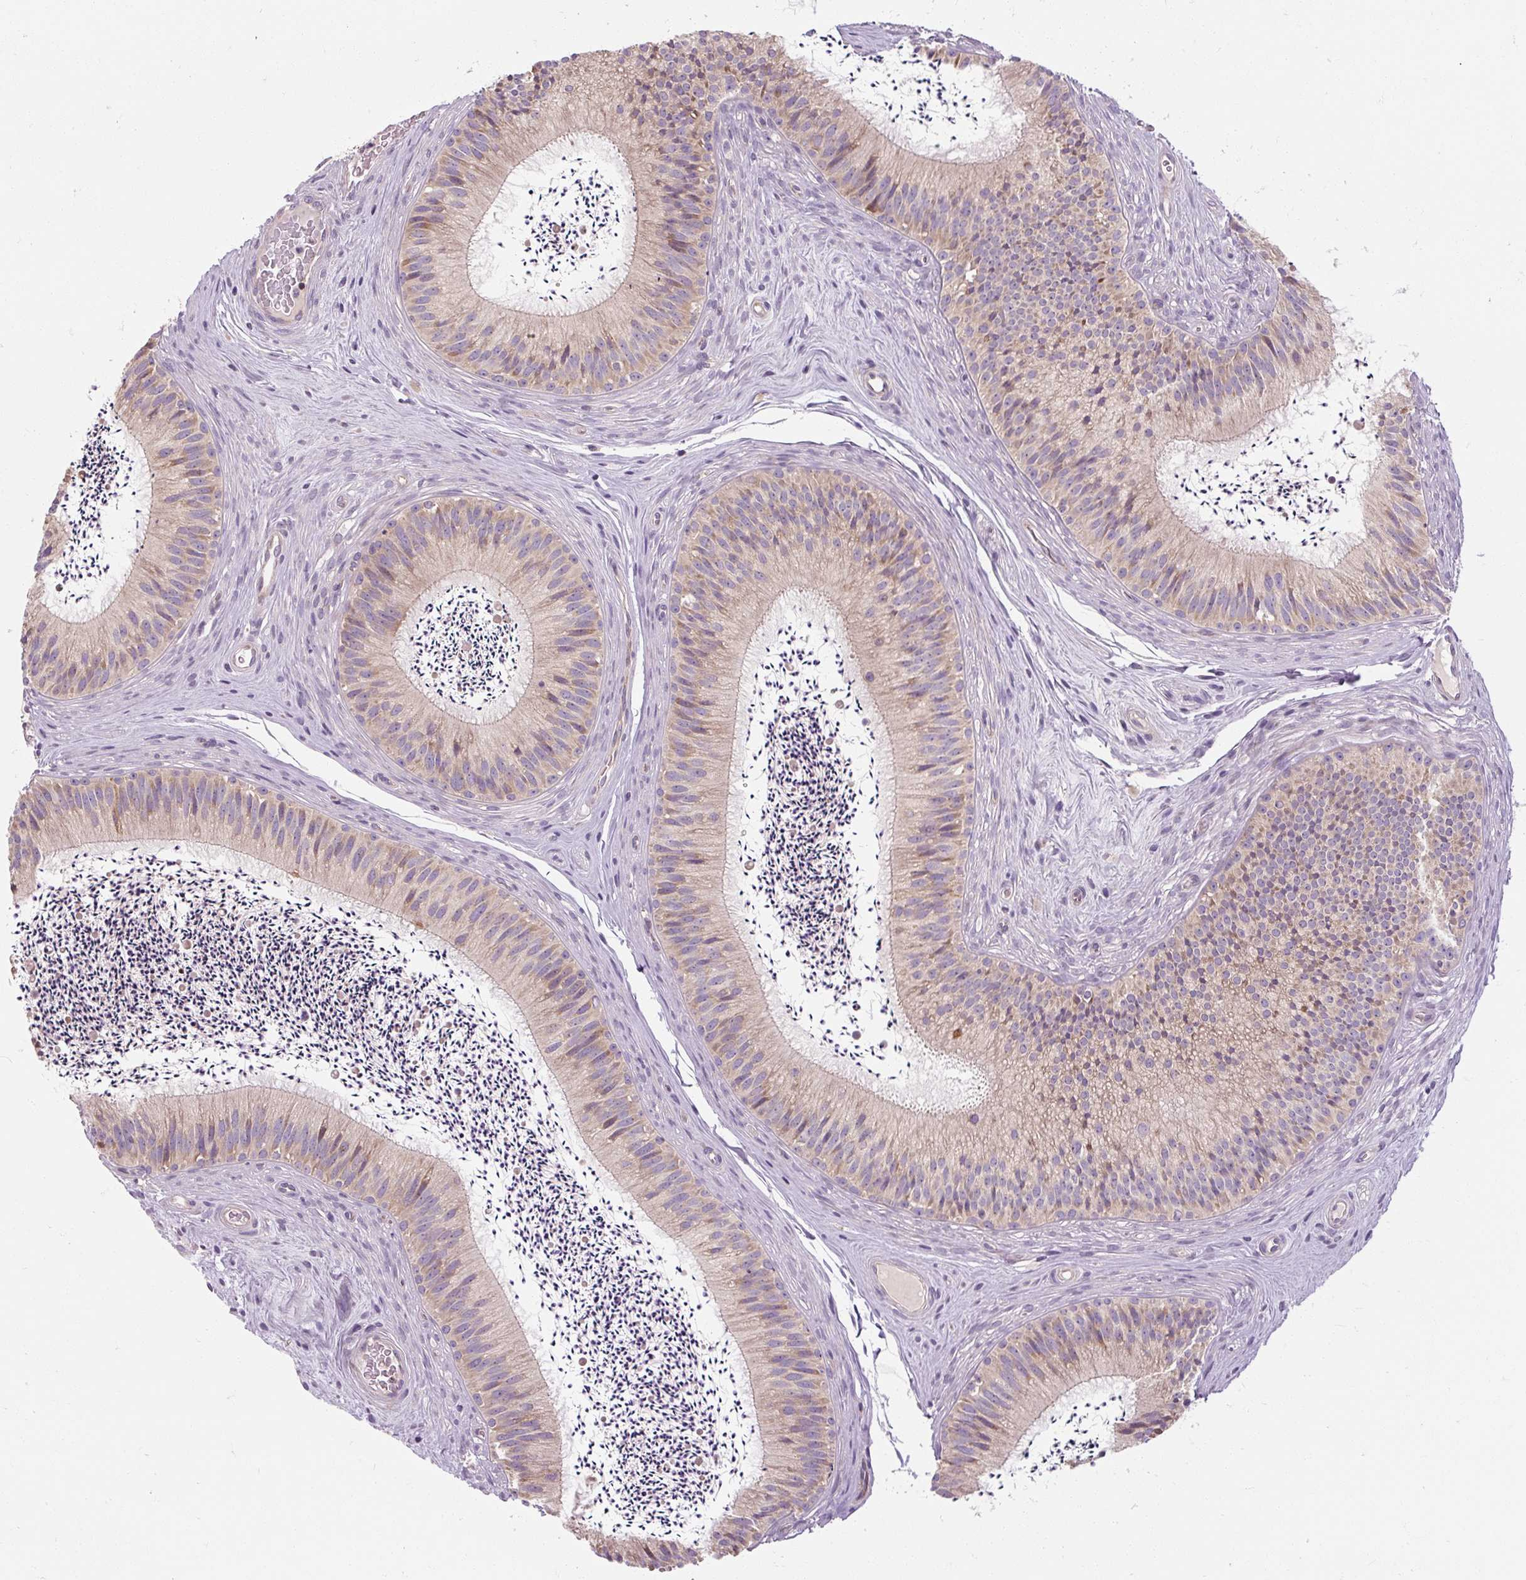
{"staining": {"intensity": "moderate", "quantity": "<25%", "location": "cytoplasmic/membranous"}, "tissue": "epididymis", "cell_type": "Glandular cells", "image_type": "normal", "snomed": [{"axis": "morphology", "description": "Normal tissue, NOS"}, {"axis": "topography", "description": "Epididymis"}], "caption": "This image exhibits immunohistochemistry (IHC) staining of normal epididymis, with low moderate cytoplasmic/membranous expression in approximately <25% of glandular cells.", "gene": "PRSS48", "patient": {"sex": "male", "age": 24}}